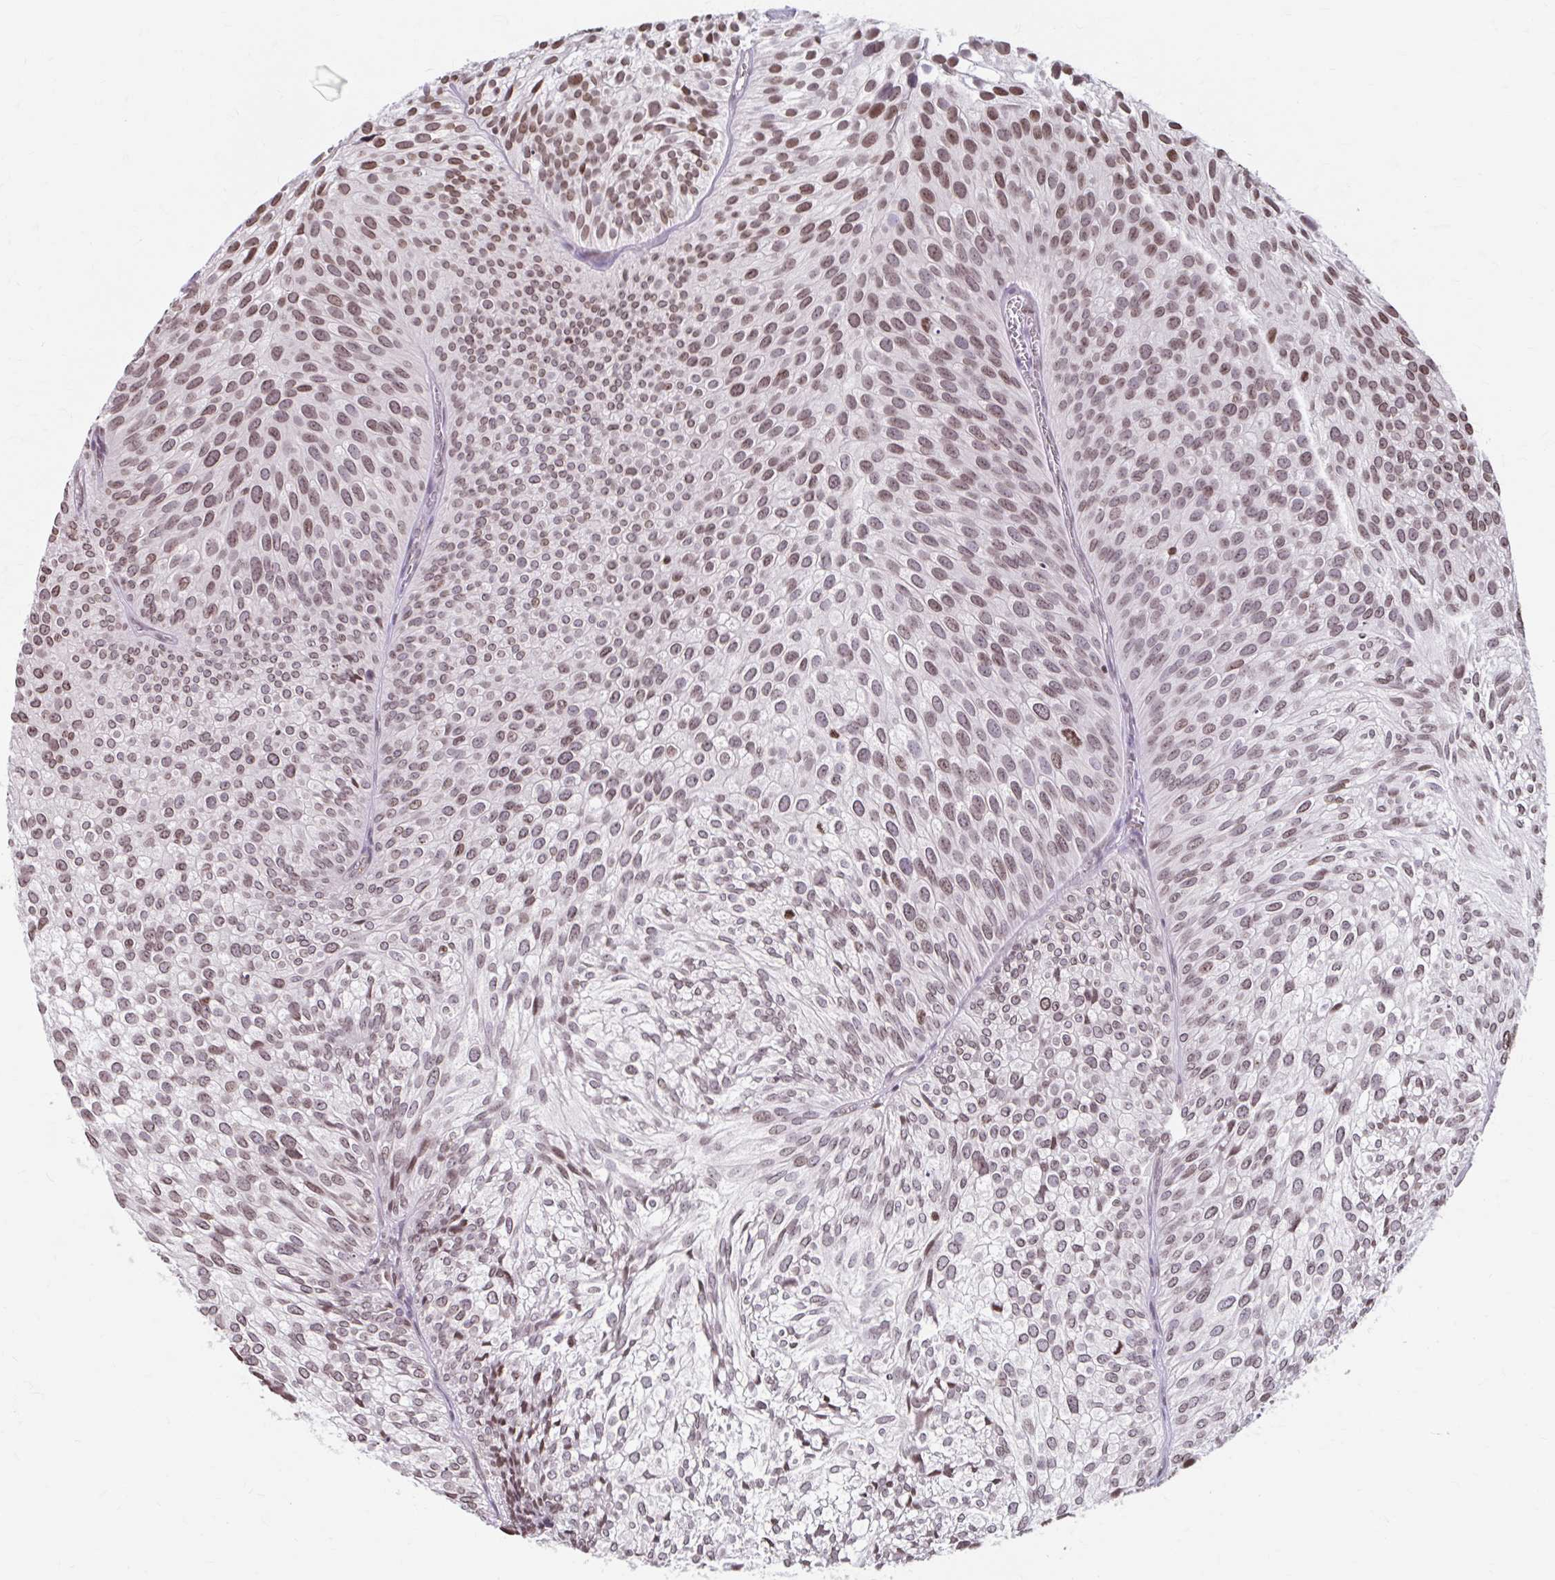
{"staining": {"intensity": "moderate", "quantity": ">75%", "location": "nuclear"}, "tissue": "urothelial cancer", "cell_type": "Tumor cells", "image_type": "cancer", "snomed": [{"axis": "morphology", "description": "Urothelial carcinoma, Low grade"}, {"axis": "topography", "description": "Urinary bladder"}], "caption": "Immunohistochemical staining of human low-grade urothelial carcinoma reveals medium levels of moderate nuclear expression in approximately >75% of tumor cells.", "gene": "ORC3", "patient": {"sex": "male", "age": 91}}